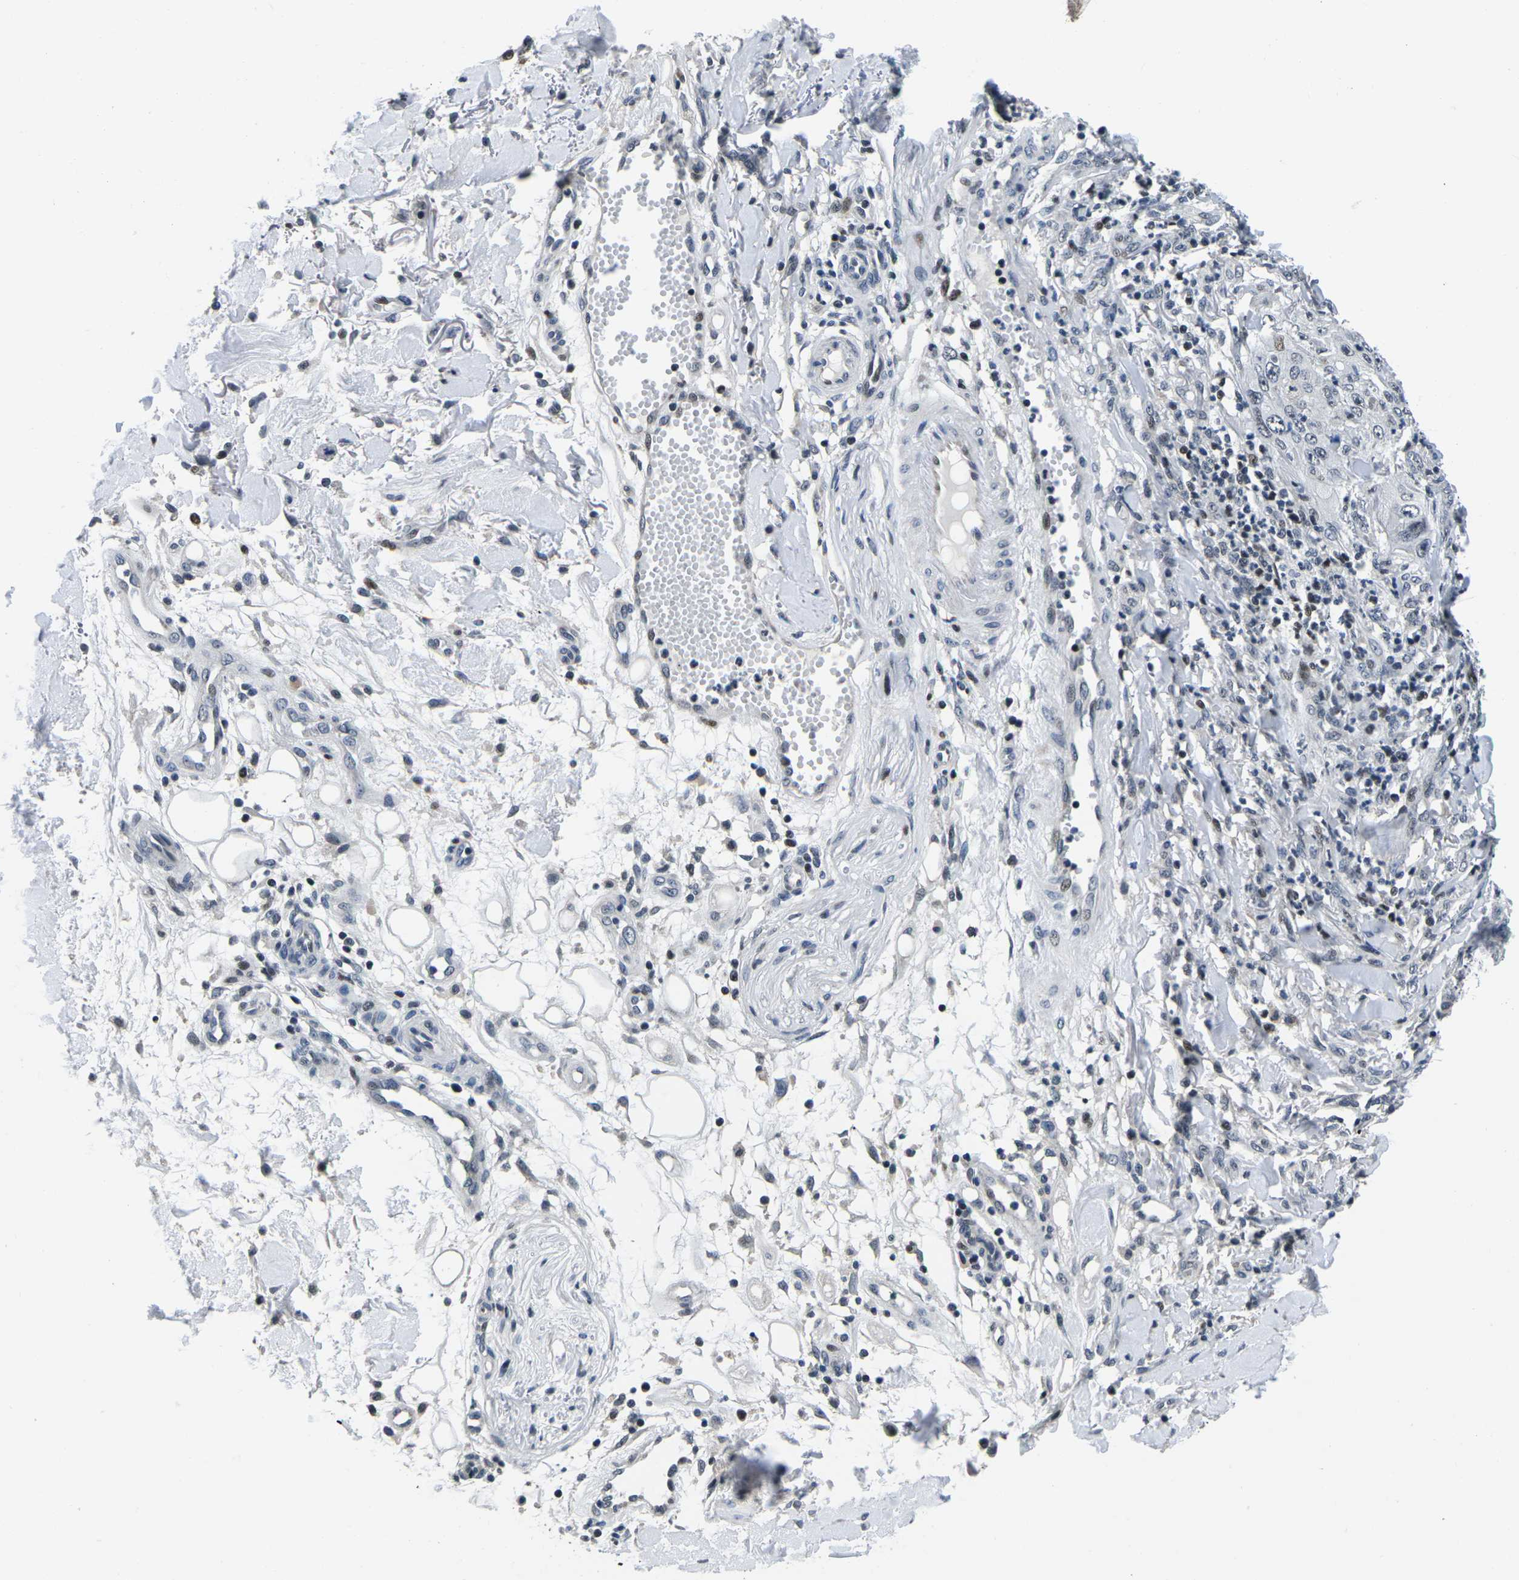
{"staining": {"intensity": "weak", "quantity": "<25%", "location": "nuclear"}, "tissue": "skin cancer", "cell_type": "Tumor cells", "image_type": "cancer", "snomed": [{"axis": "morphology", "description": "Squamous cell carcinoma, NOS"}, {"axis": "topography", "description": "Skin"}], "caption": "This is an immunohistochemistry (IHC) photomicrograph of skin cancer. There is no staining in tumor cells.", "gene": "CDC73", "patient": {"sex": "female", "age": 80}}